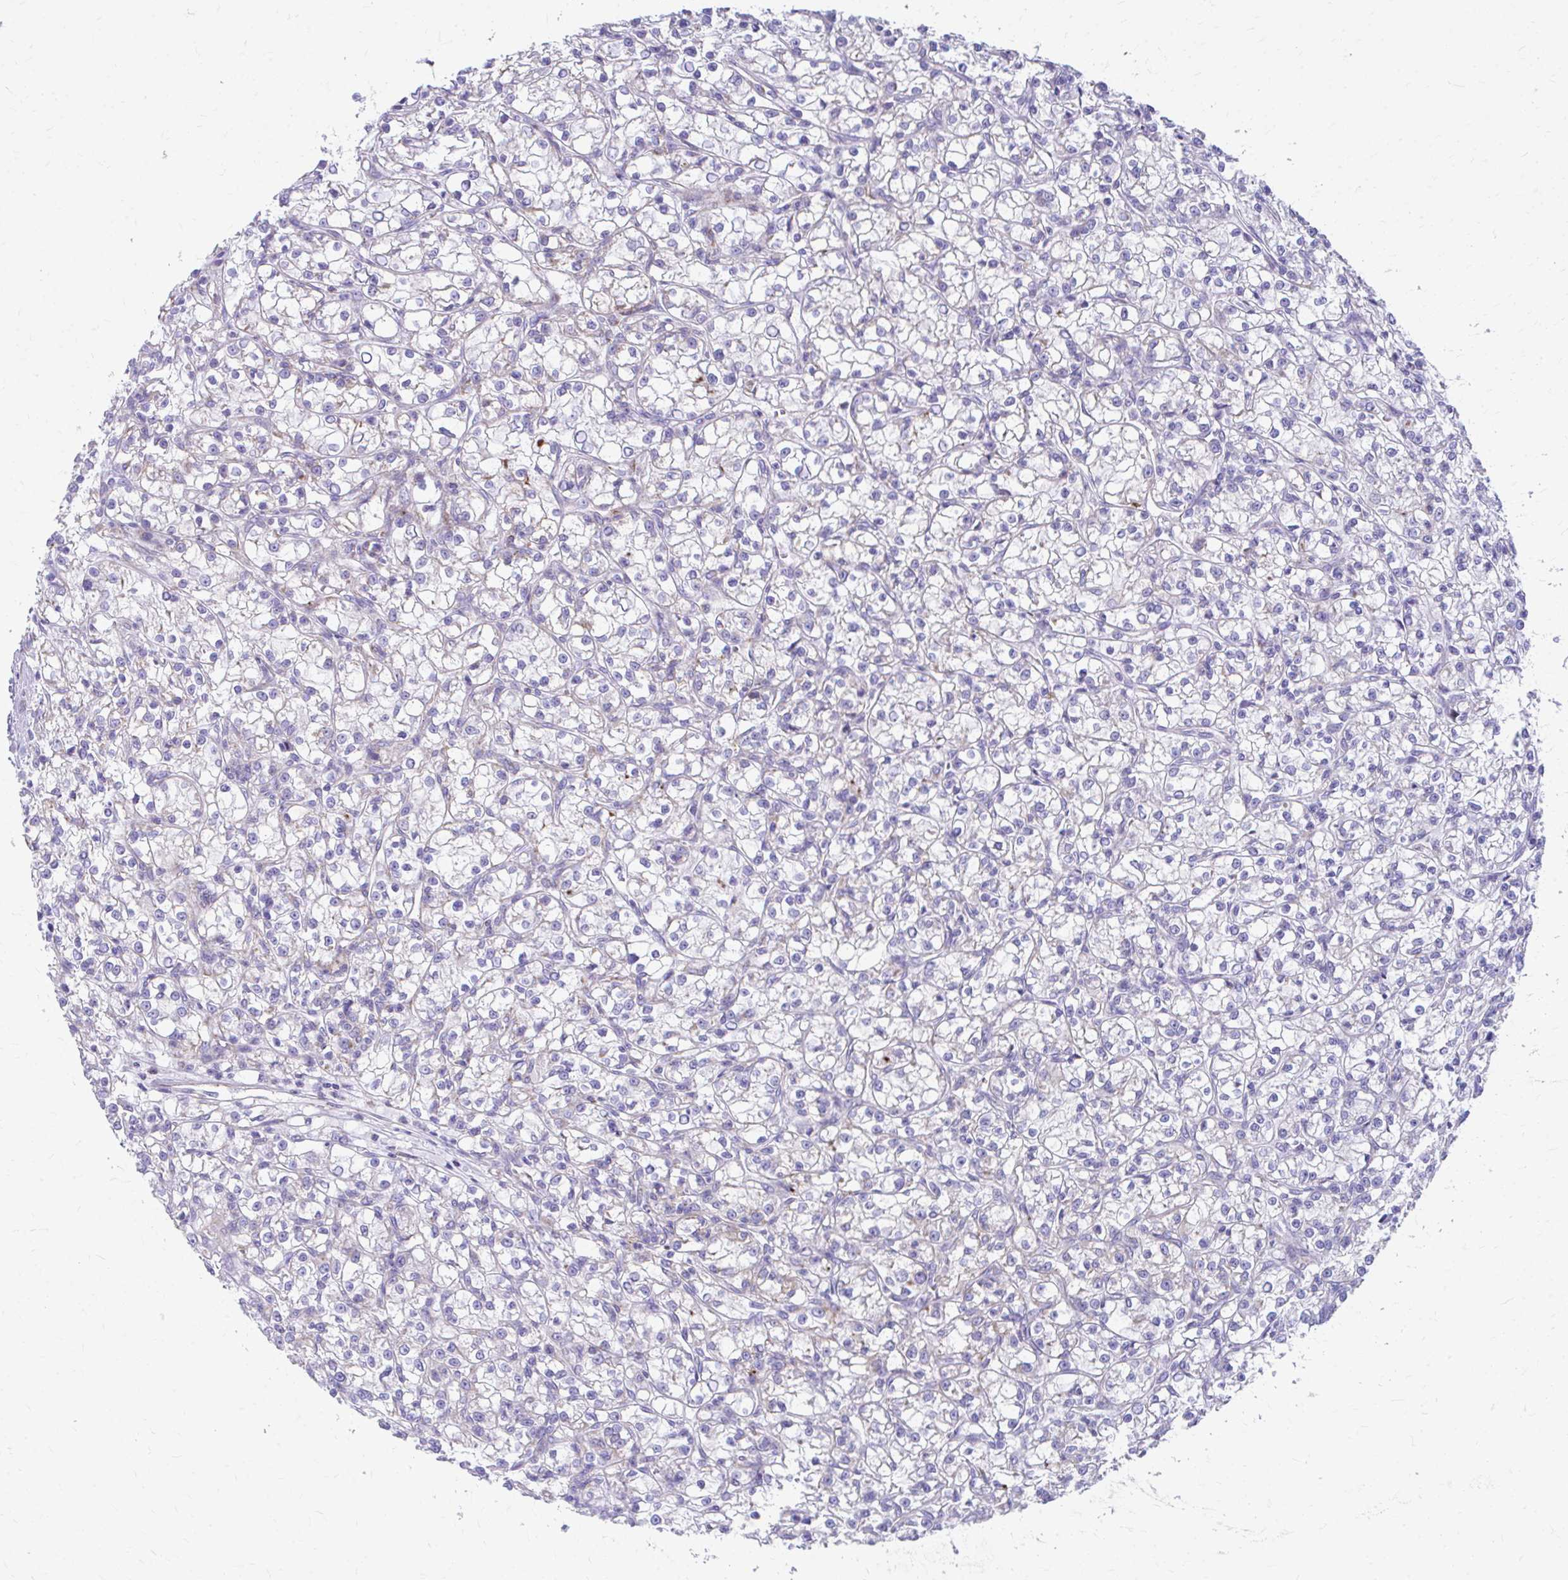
{"staining": {"intensity": "negative", "quantity": "none", "location": "none"}, "tissue": "renal cancer", "cell_type": "Tumor cells", "image_type": "cancer", "snomed": [{"axis": "morphology", "description": "Adenocarcinoma, NOS"}, {"axis": "topography", "description": "Kidney"}], "caption": "IHC micrograph of neoplastic tissue: renal cancer (adenocarcinoma) stained with DAB (3,3'-diaminobenzidine) shows no significant protein expression in tumor cells.", "gene": "MRPL19", "patient": {"sex": "female", "age": 59}}